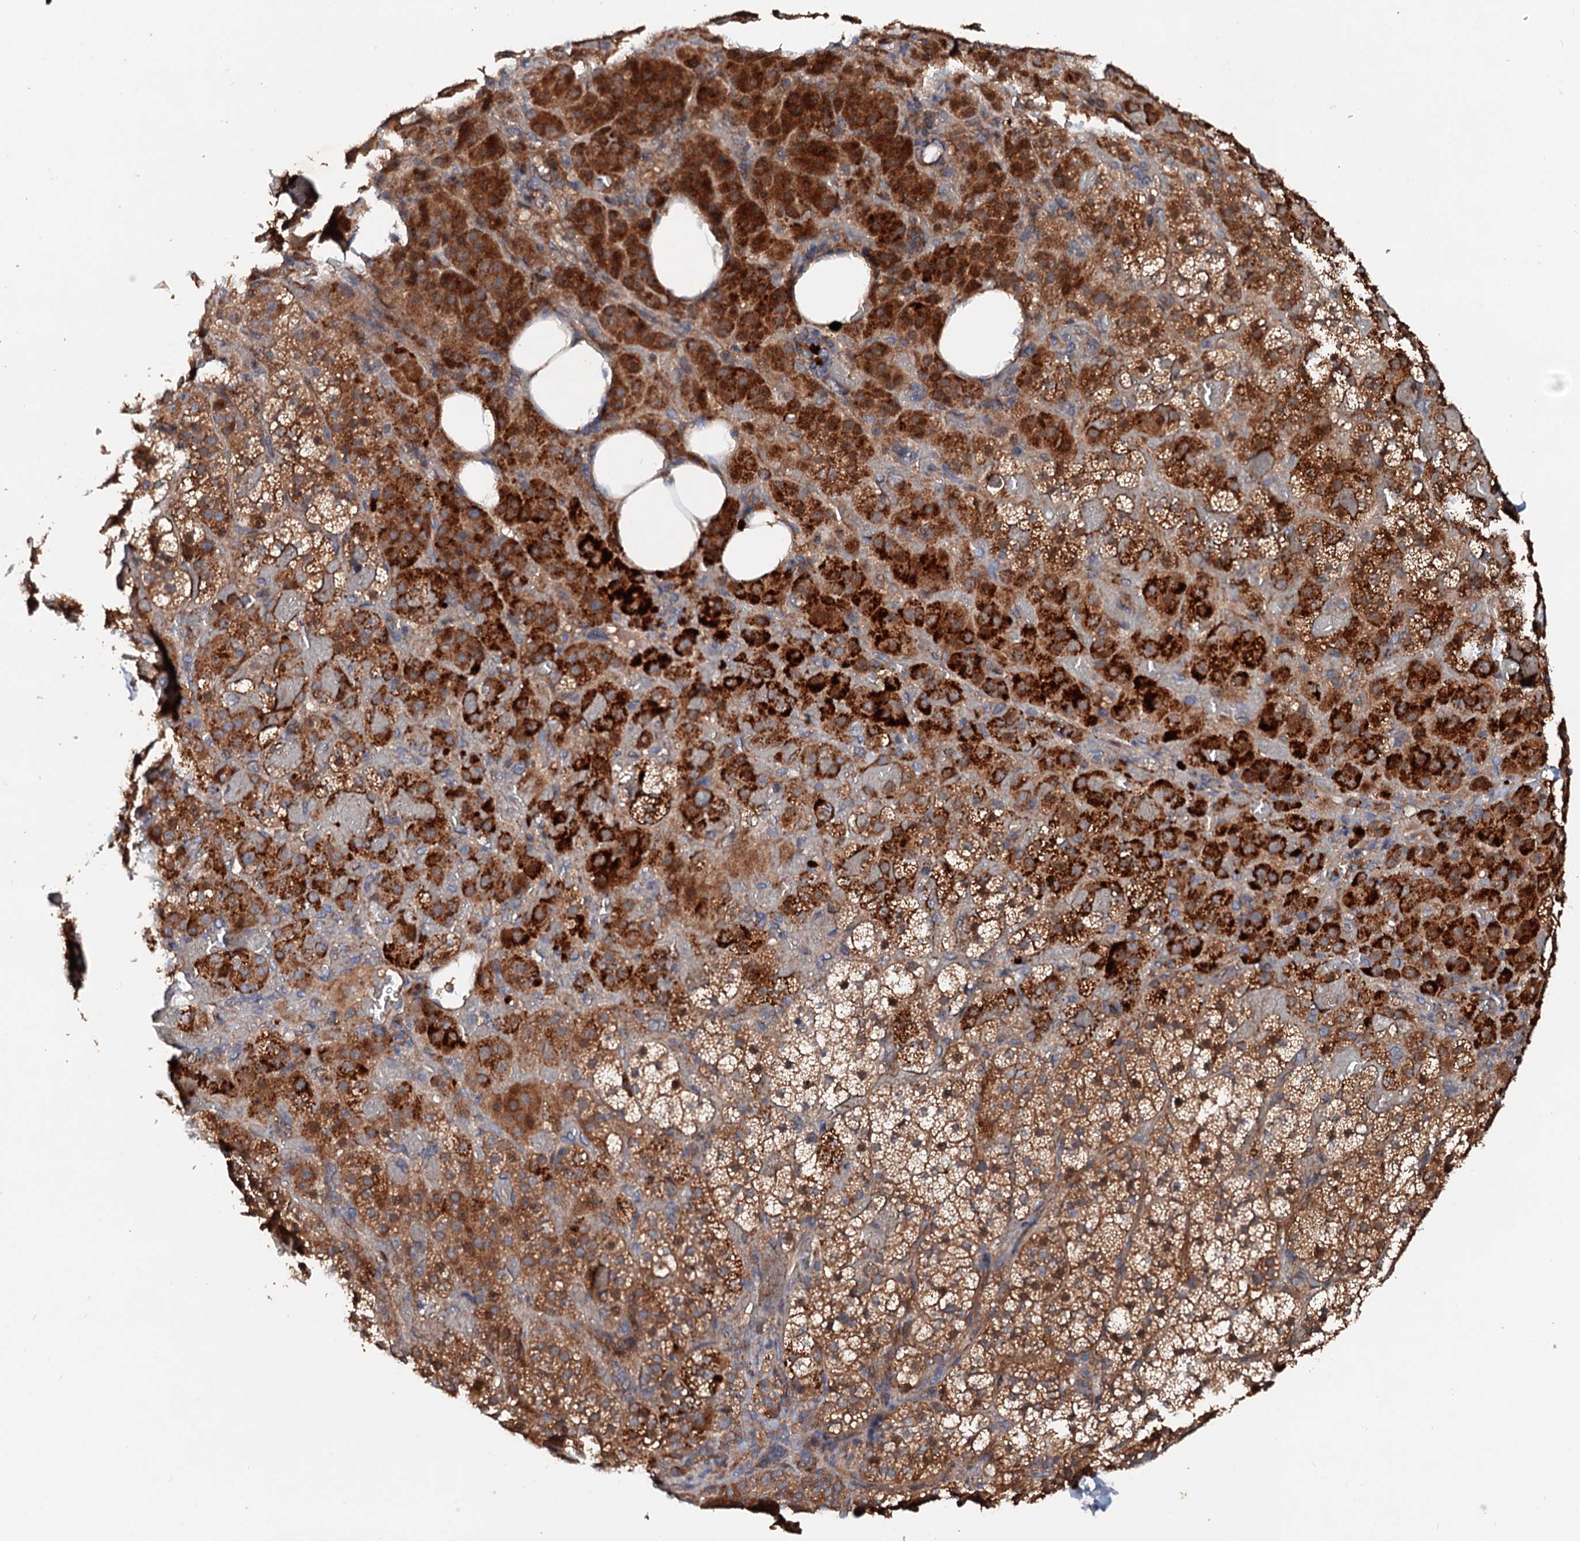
{"staining": {"intensity": "strong", "quantity": ">75%", "location": "cytoplasmic/membranous"}, "tissue": "adrenal gland", "cell_type": "Glandular cells", "image_type": "normal", "snomed": [{"axis": "morphology", "description": "Normal tissue, NOS"}, {"axis": "topography", "description": "Adrenal gland"}], "caption": "Immunohistochemical staining of normal human adrenal gland shows strong cytoplasmic/membranous protein expression in about >75% of glandular cells. The staining is performed using DAB brown chromogen to label protein expression. The nuclei are counter-stained blue using hematoxylin.", "gene": "EXTL1", "patient": {"sex": "female", "age": 59}}